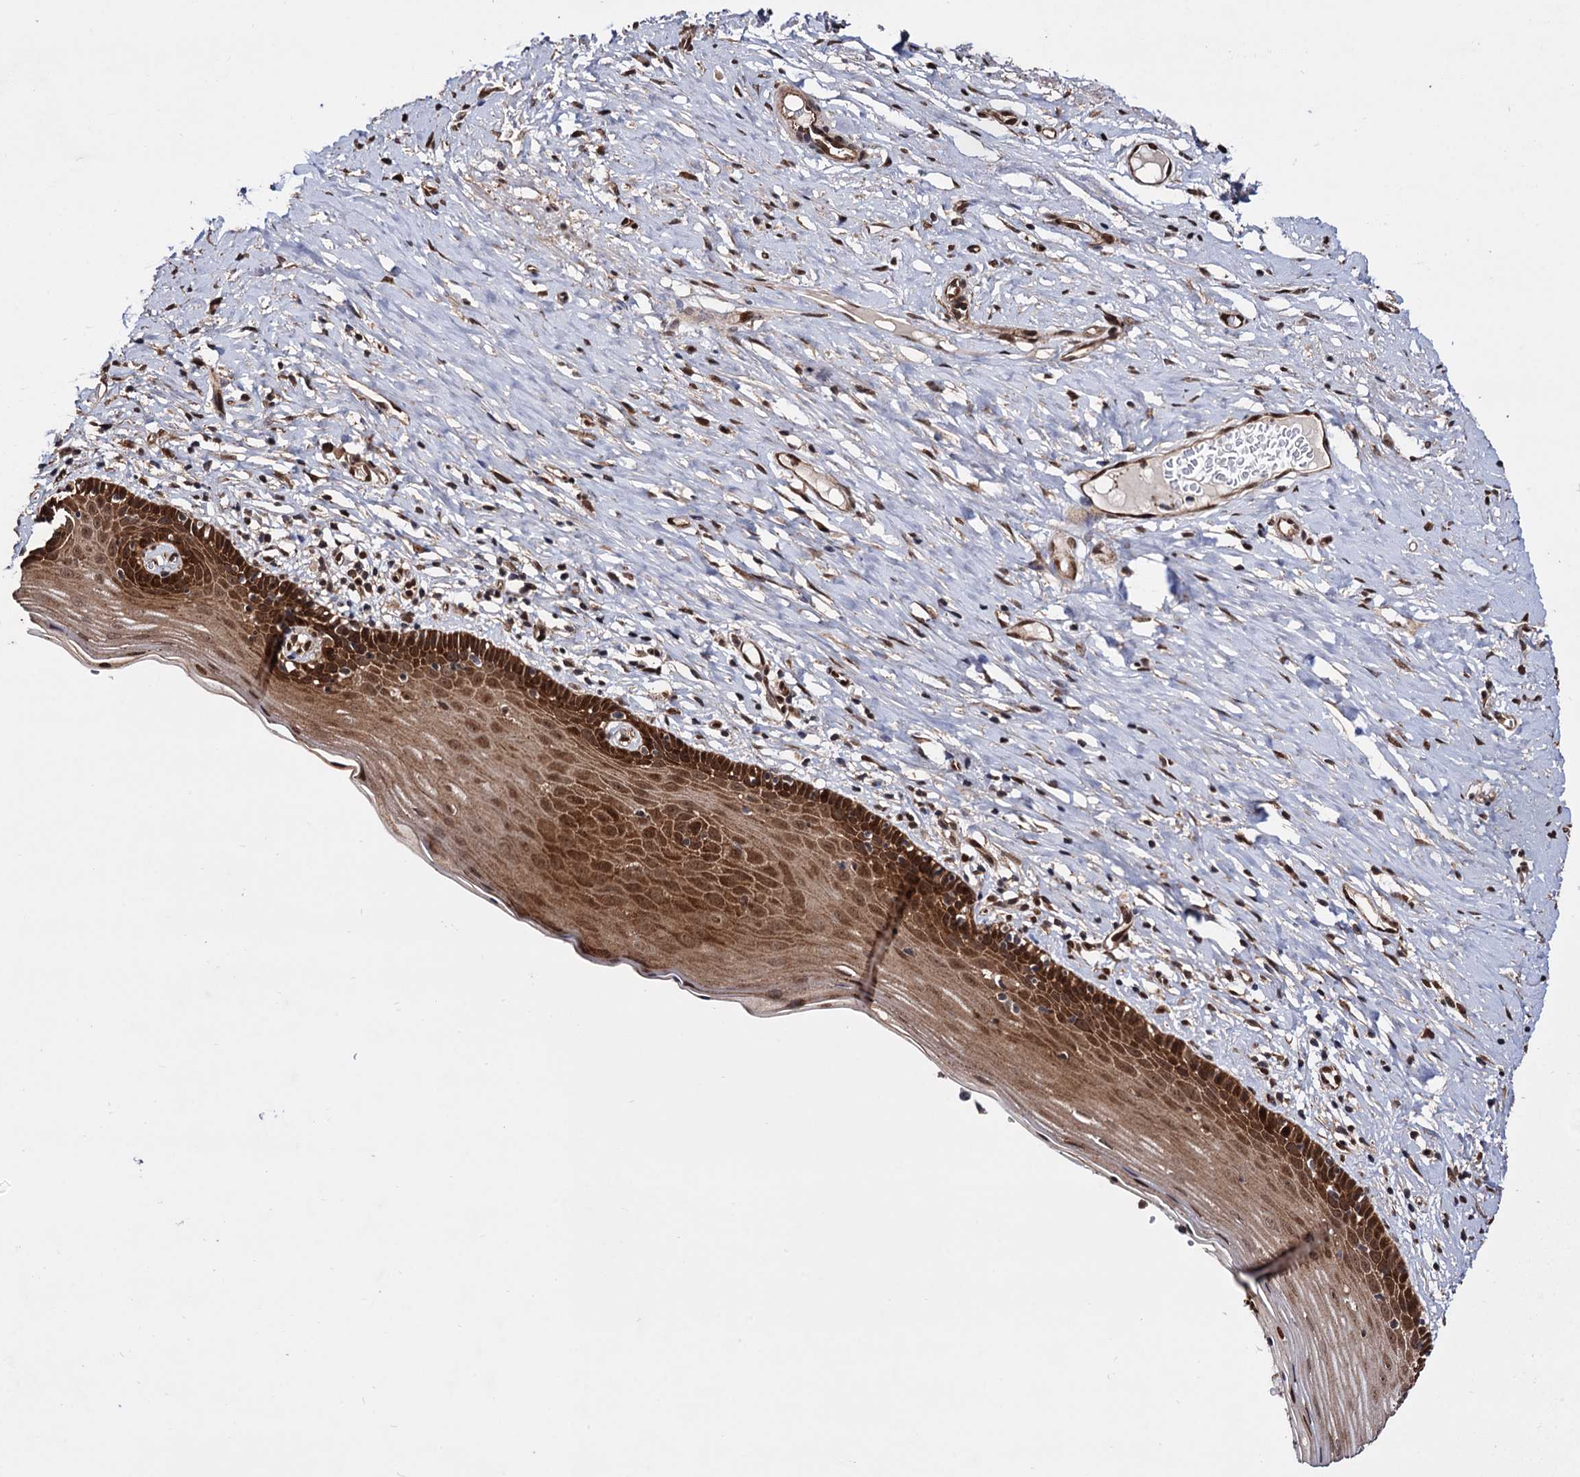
{"staining": {"intensity": "moderate", "quantity": ">75%", "location": "cytoplasmic/membranous,nuclear"}, "tissue": "cervix", "cell_type": "Glandular cells", "image_type": "normal", "snomed": [{"axis": "morphology", "description": "Normal tissue, NOS"}, {"axis": "topography", "description": "Cervix"}], "caption": "Immunohistochemical staining of normal human cervix shows medium levels of moderate cytoplasmic/membranous,nuclear positivity in approximately >75% of glandular cells.", "gene": "PIGB", "patient": {"sex": "female", "age": 42}}